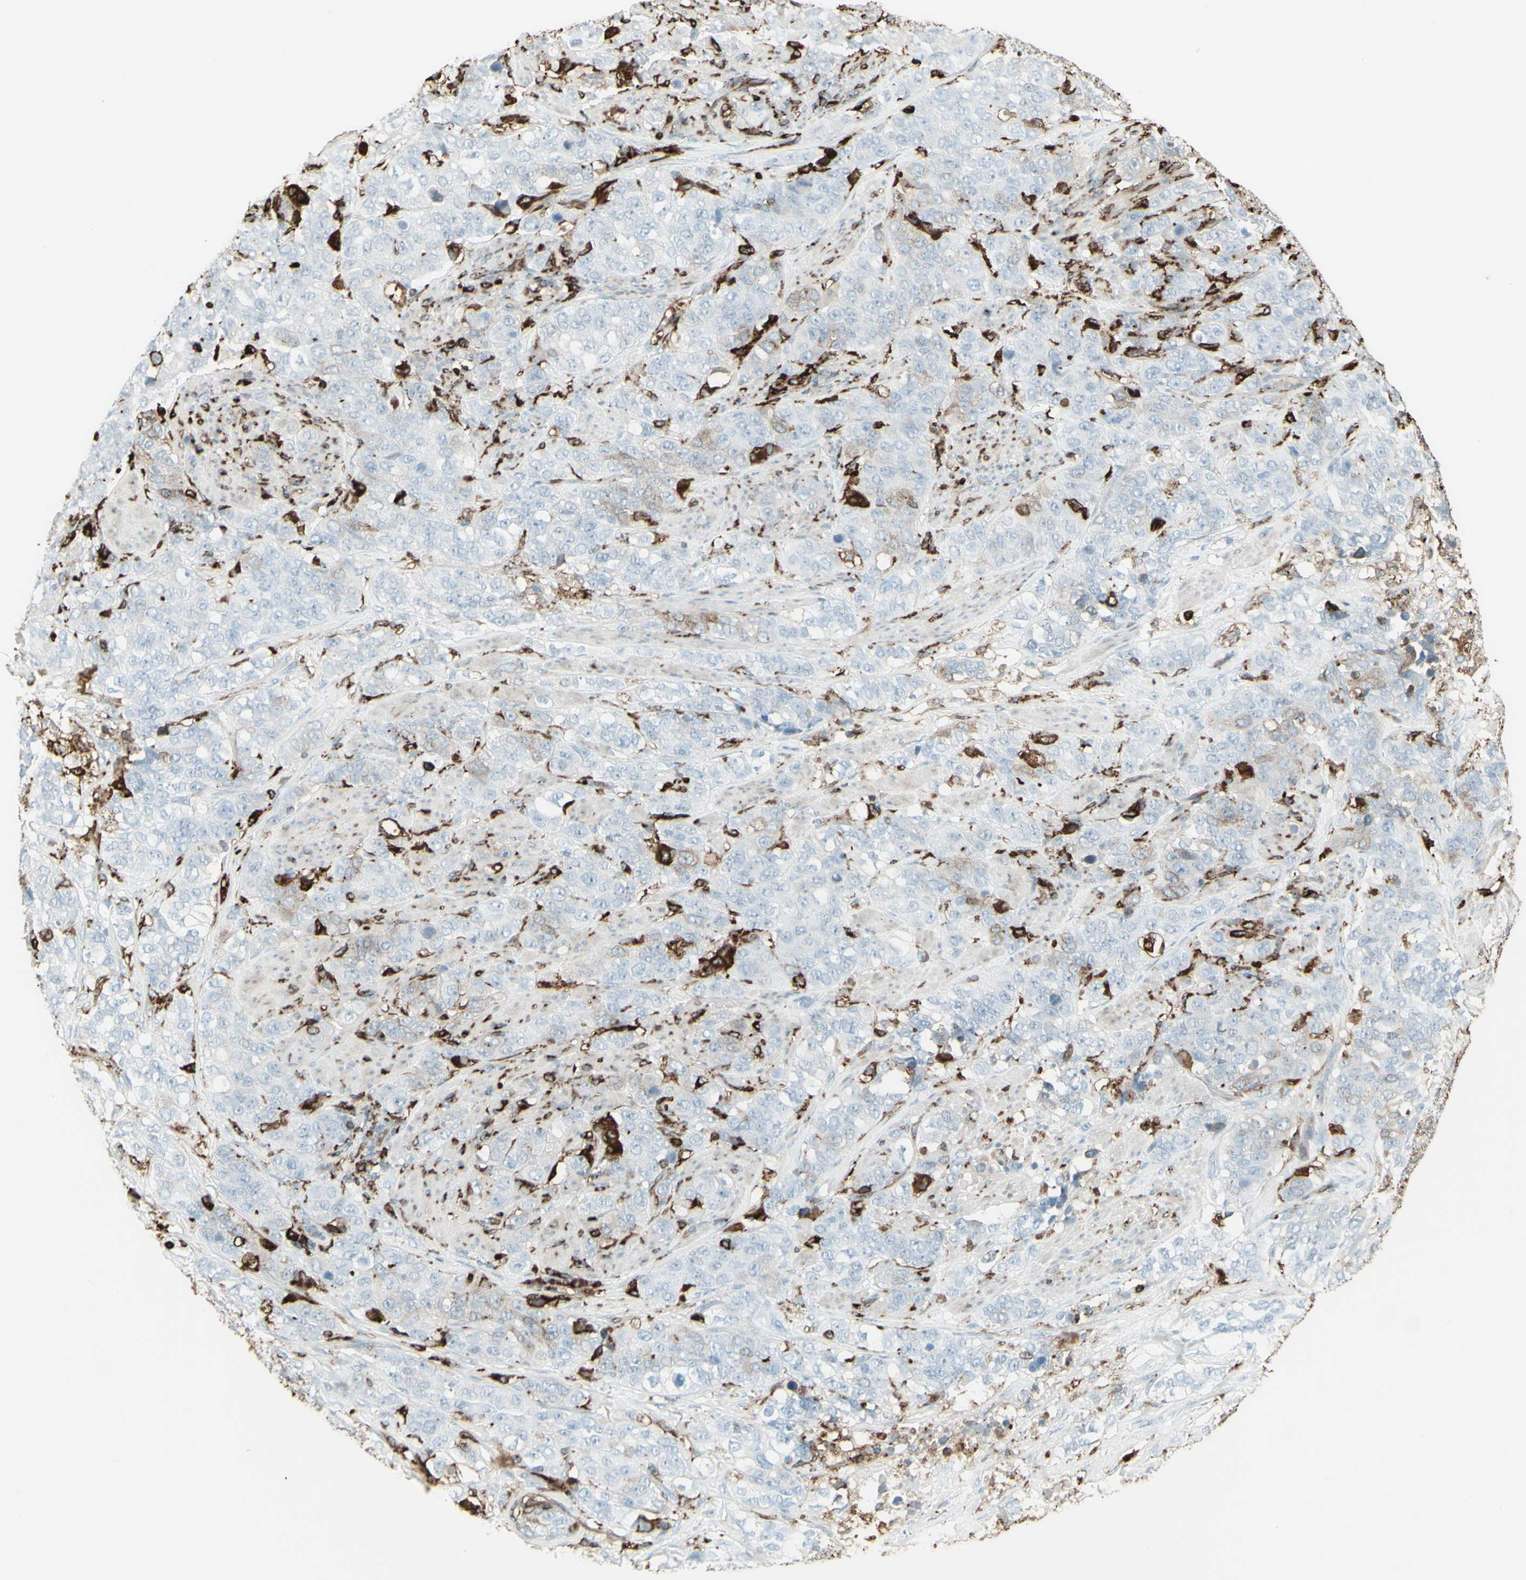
{"staining": {"intensity": "weak", "quantity": "<25%", "location": "cytoplasmic/membranous"}, "tissue": "stomach cancer", "cell_type": "Tumor cells", "image_type": "cancer", "snomed": [{"axis": "morphology", "description": "Adenocarcinoma, NOS"}, {"axis": "topography", "description": "Stomach"}], "caption": "Micrograph shows no protein expression in tumor cells of stomach adenocarcinoma tissue.", "gene": "HLA-DPB1", "patient": {"sex": "male", "age": 48}}